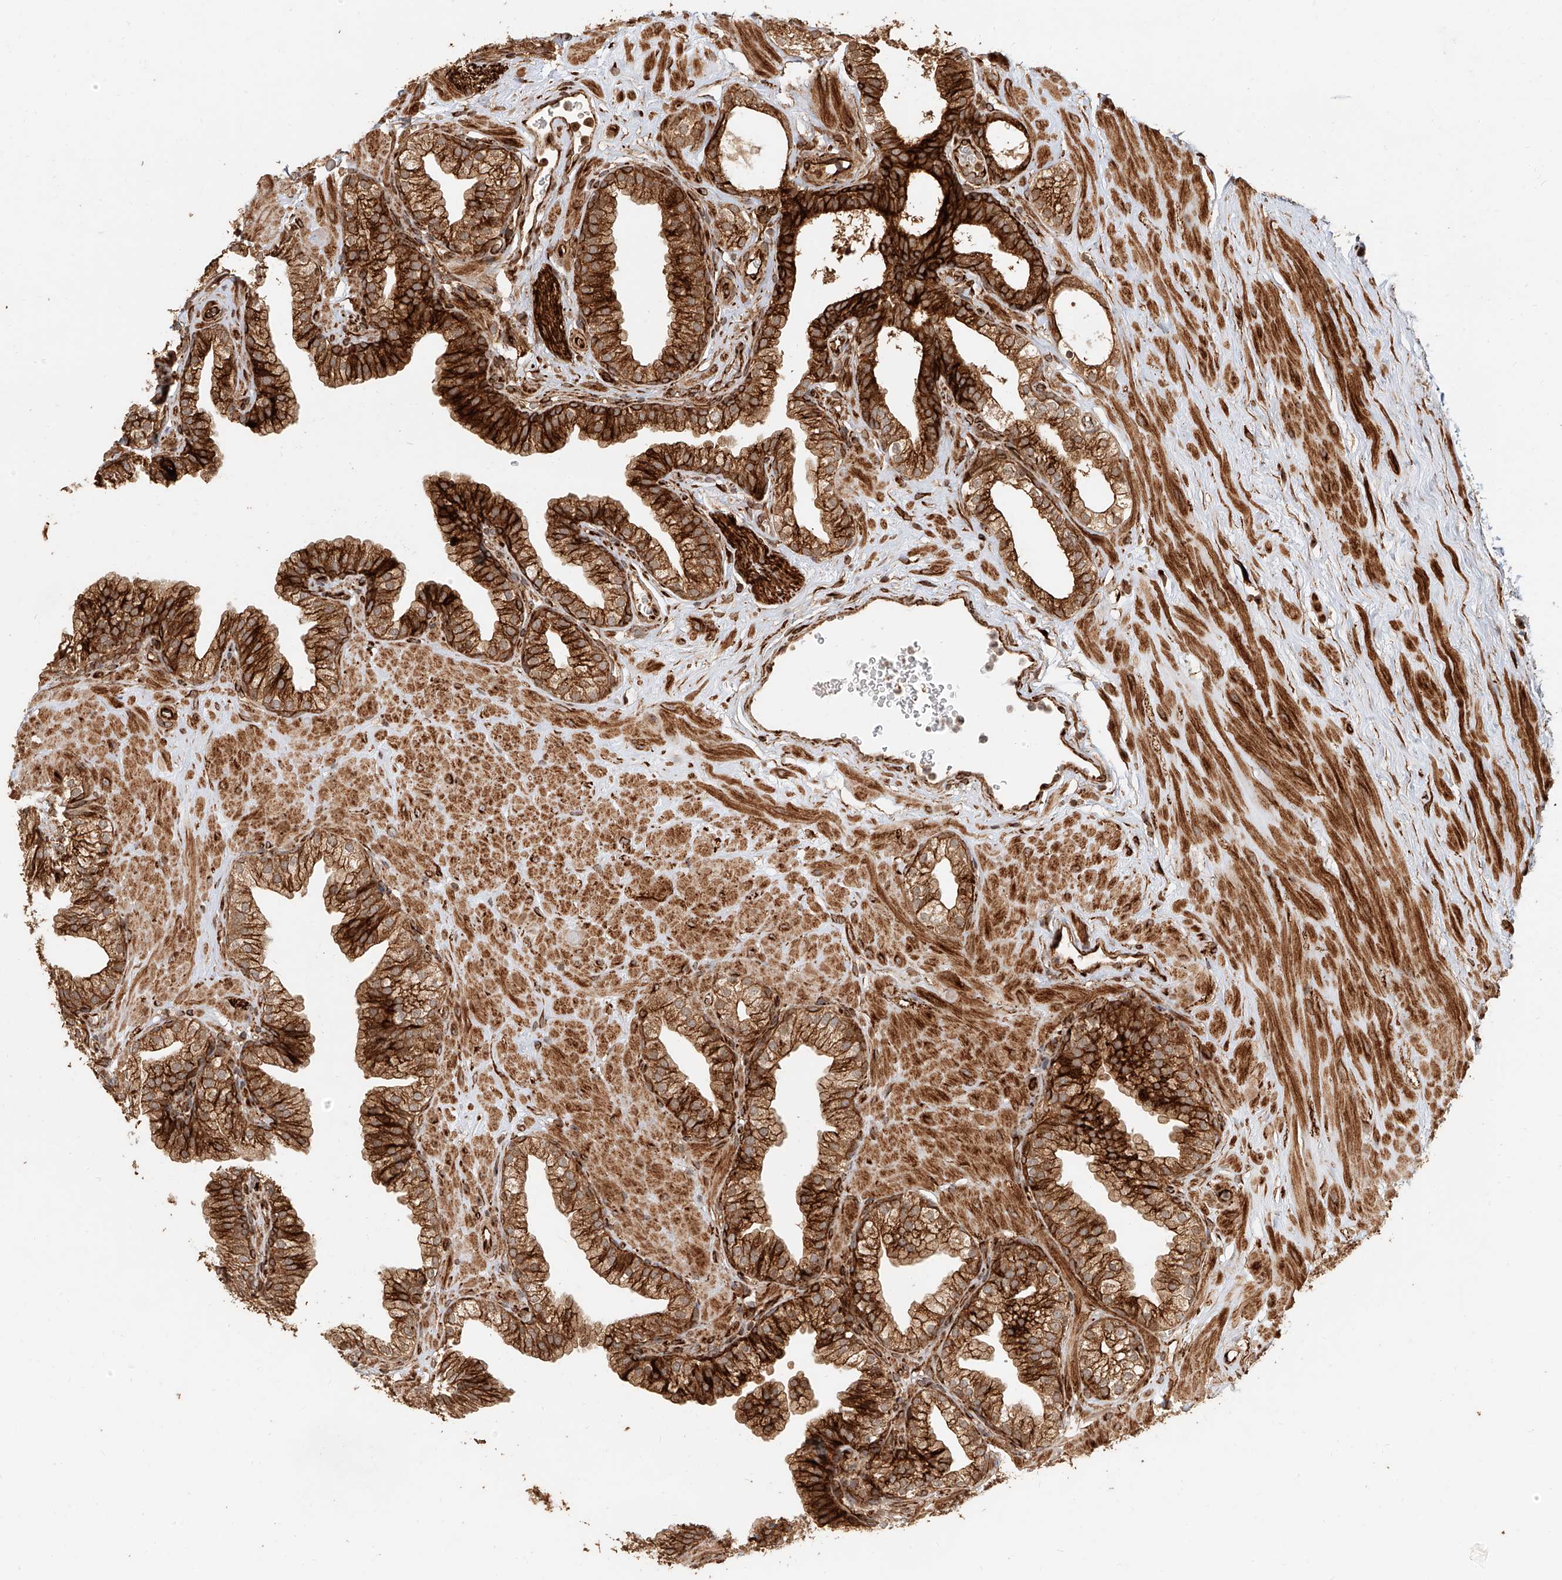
{"staining": {"intensity": "strong", "quantity": ">75%", "location": "cytoplasmic/membranous"}, "tissue": "prostate", "cell_type": "Glandular cells", "image_type": "normal", "snomed": [{"axis": "morphology", "description": "Normal tissue, NOS"}, {"axis": "morphology", "description": "Urothelial carcinoma, Low grade"}, {"axis": "topography", "description": "Urinary bladder"}, {"axis": "topography", "description": "Prostate"}], "caption": "Protein staining reveals strong cytoplasmic/membranous positivity in approximately >75% of glandular cells in normal prostate.", "gene": "NAP1L1", "patient": {"sex": "male", "age": 60}}